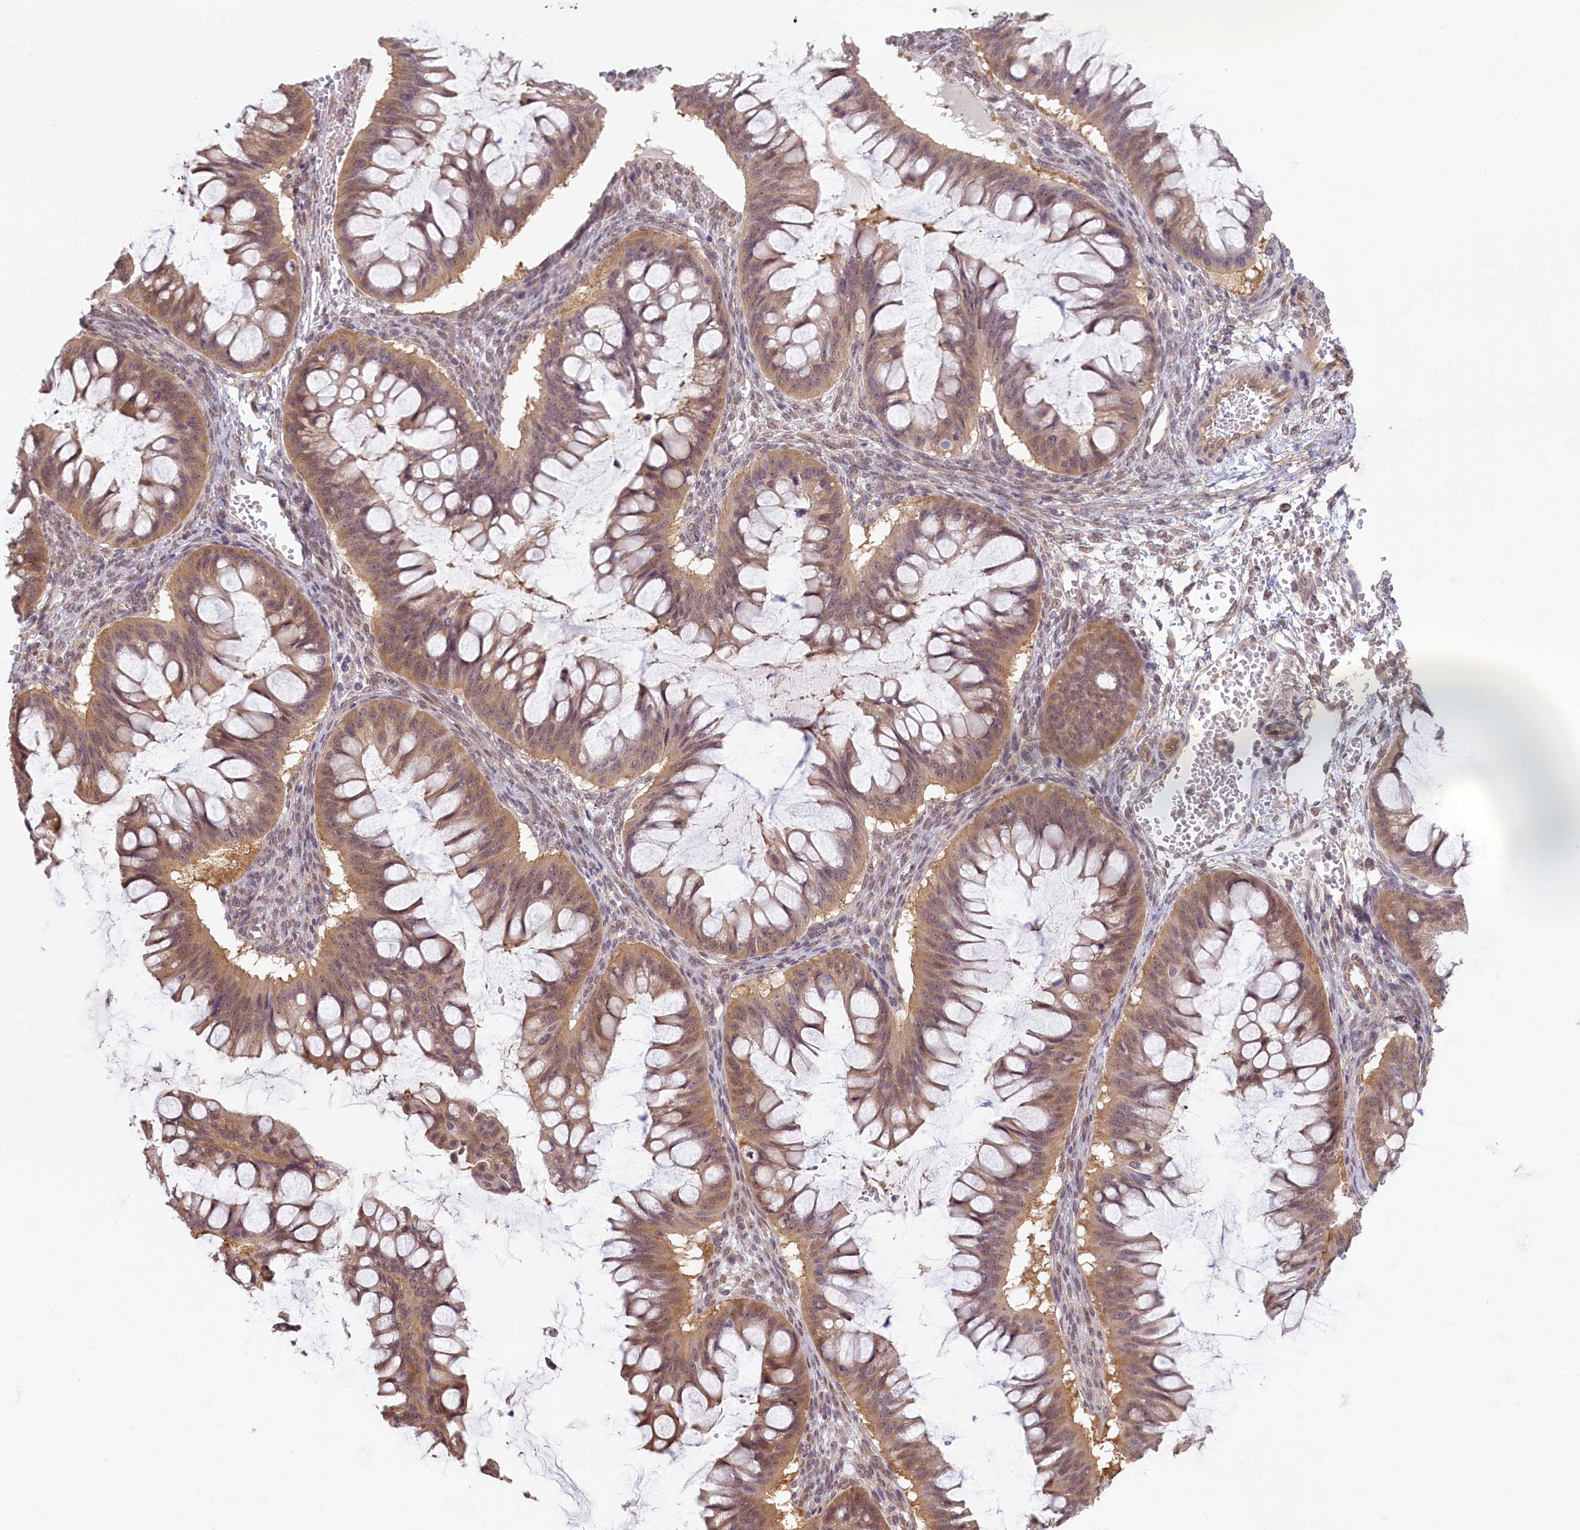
{"staining": {"intensity": "moderate", "quantity": ">75%", "location": "cytoplasmic/membranous,nuclear"}, "tissue": "ovarian cancer", "cell_type": "Tumor cells", "image_type": "cancer", "snomed": [{"axis": "morphology", "description": "Cystadenocarcinoma, mucinous, NOS"}, {"axis": "topography", "description": "Ovary"}], "caption": "IHC photomicrograph of human ovarian cancer (mucinous cystadenocarcinoma) stained for a protein (brown), which exhibits medium levels of moderate cytoplasmic/membranous and nuclear staining in approximately >75% of tumor cells.", "gene": "C19orf44", "patient": {"sex": "female", "age": 73}}